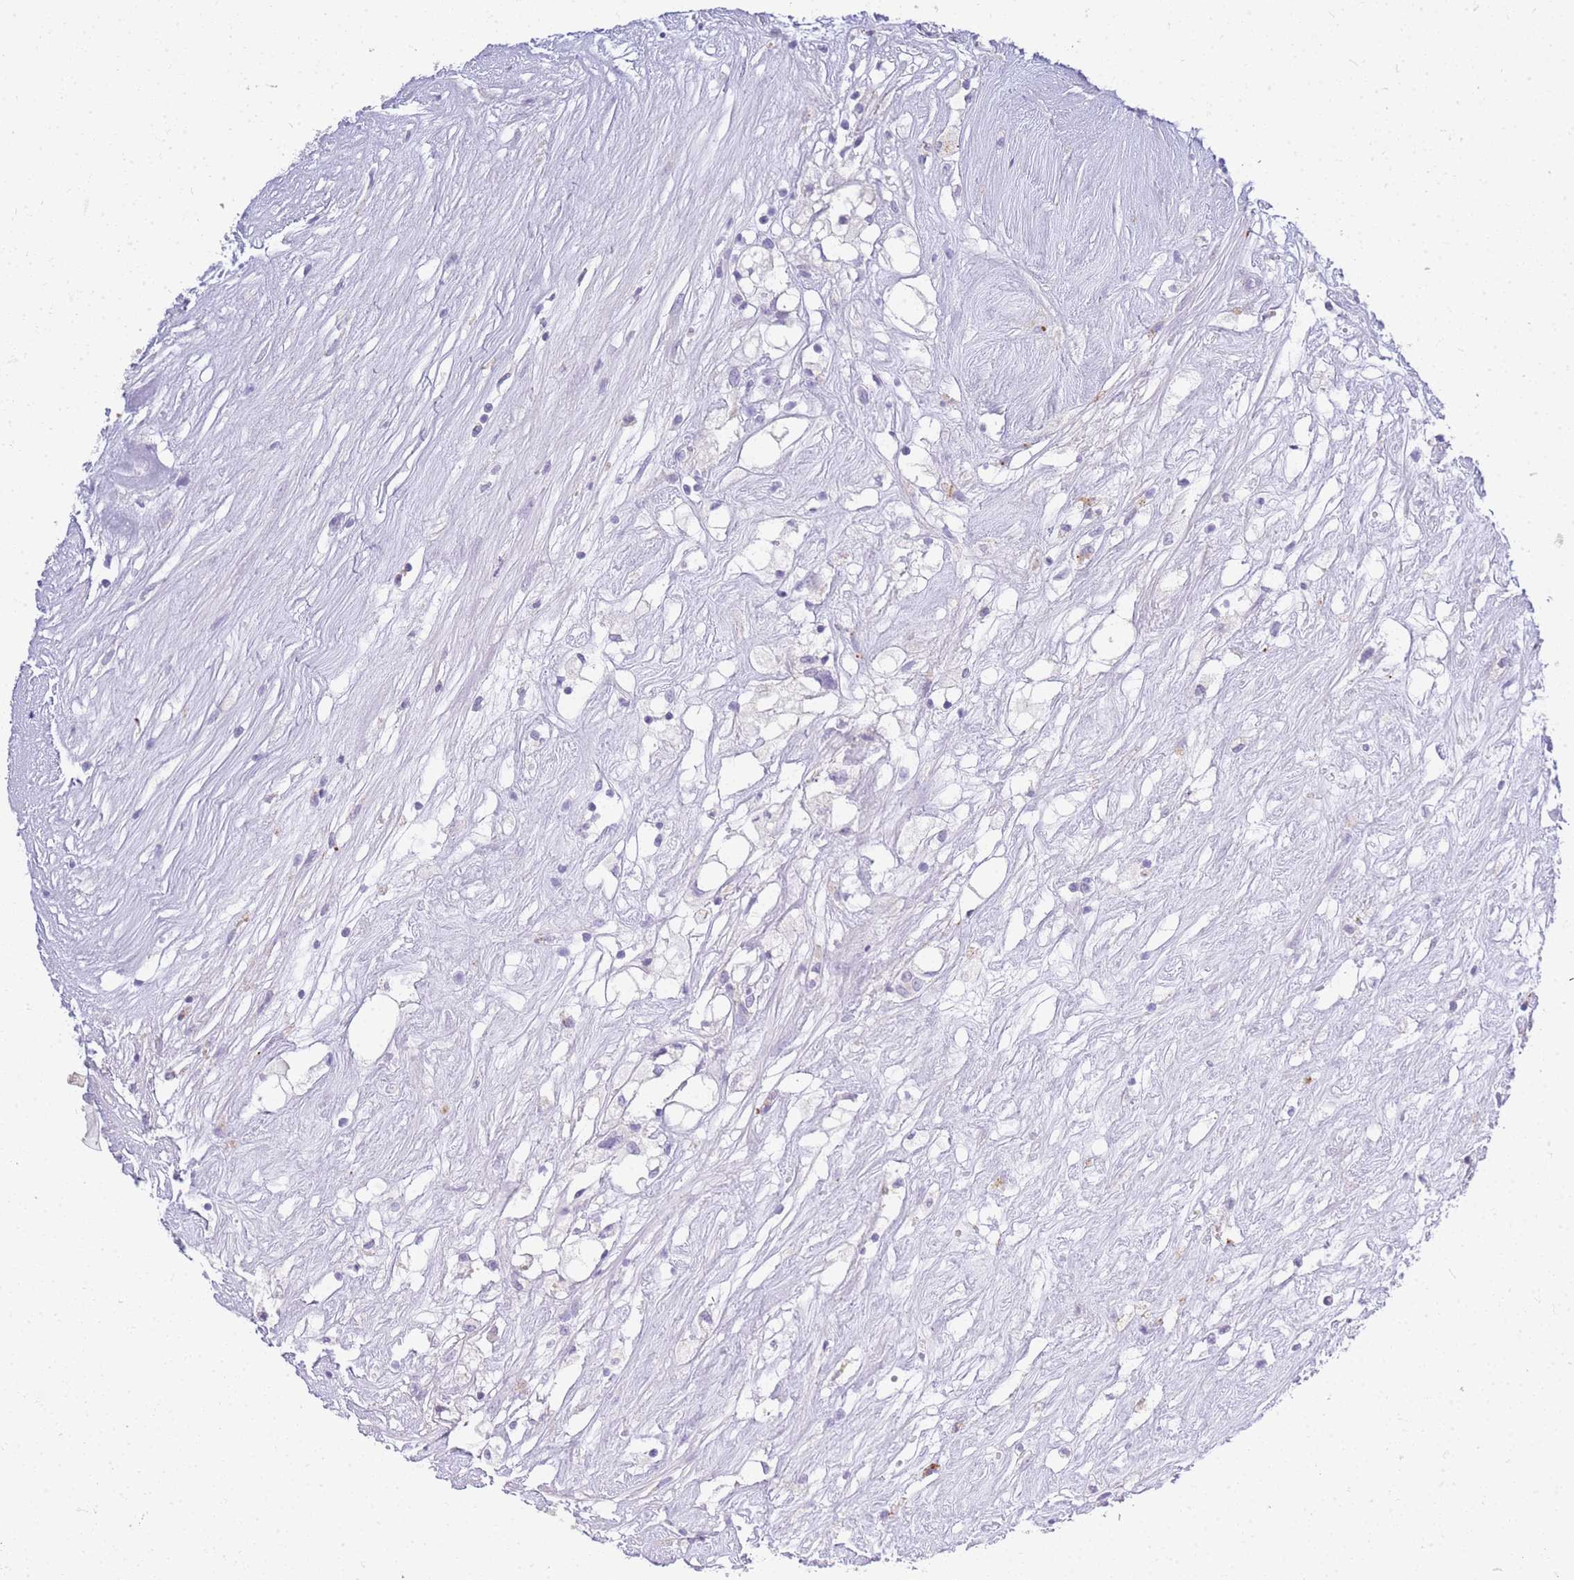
{"staining": {"intensity": "negative", "quantity": "none", "location": "none"}, "tissue": "renal cancer", "cell_type": "Tumor cells", "image_type": "cancer", "snomed": [{"axis": "morphology", "description": "Adenocarcinoma, NOS"}, {"axis": "topography", "description": "Kidney"}], "caption": "IHC of human renal cancer shows no positivity in tumor cells. (Brightfield microscopy of DAB immunohistochemistry at high magnification).", "gene": "RHO", "patient": {"sex": "male", "age": 59}}